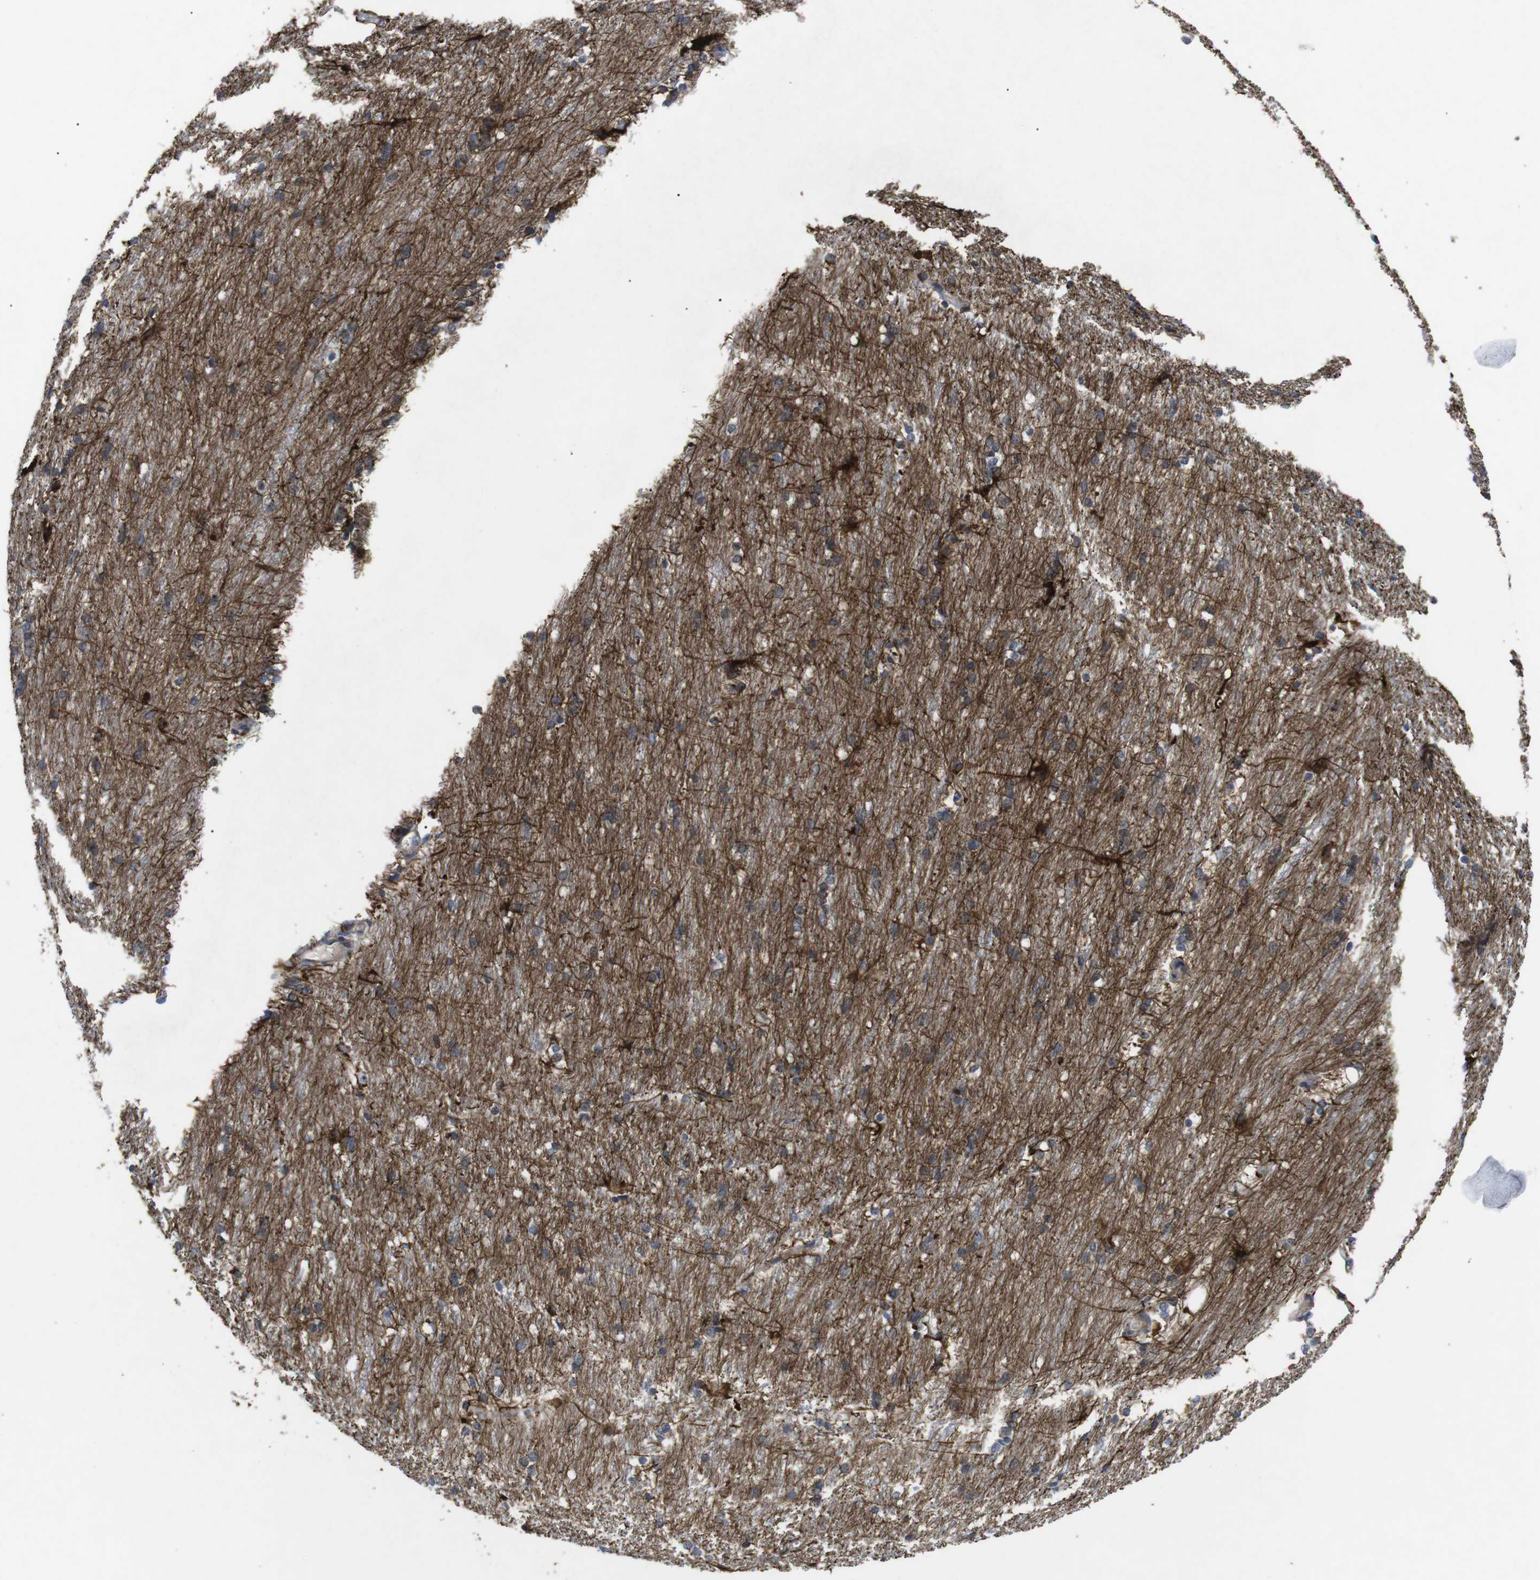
{"staining": {"intensity": "moderate", "quantity": "25%-75%", "location": "cytoplasmic/membranous"}, "tissue": "caudate", "cell_type": "Glial cells", "image_type": "normal", "snomed": [{"axis": "morphology", "description": "Normal tissue, NOS"}, {"axis": "topography", "description": "Lateral ventricle wall"}], "caption": "Immunohistochemistry micrograph of normal caudate: human caudate stained using IHC demonstrates medium levels of moderate protein expression localized specifically in the cytoplasmic/membranous of glial cells, appearing as a cytoplasmic/membranous brown color.", "gene": "NECTIN1", "patient": {"sex": "female", "age": 19}}